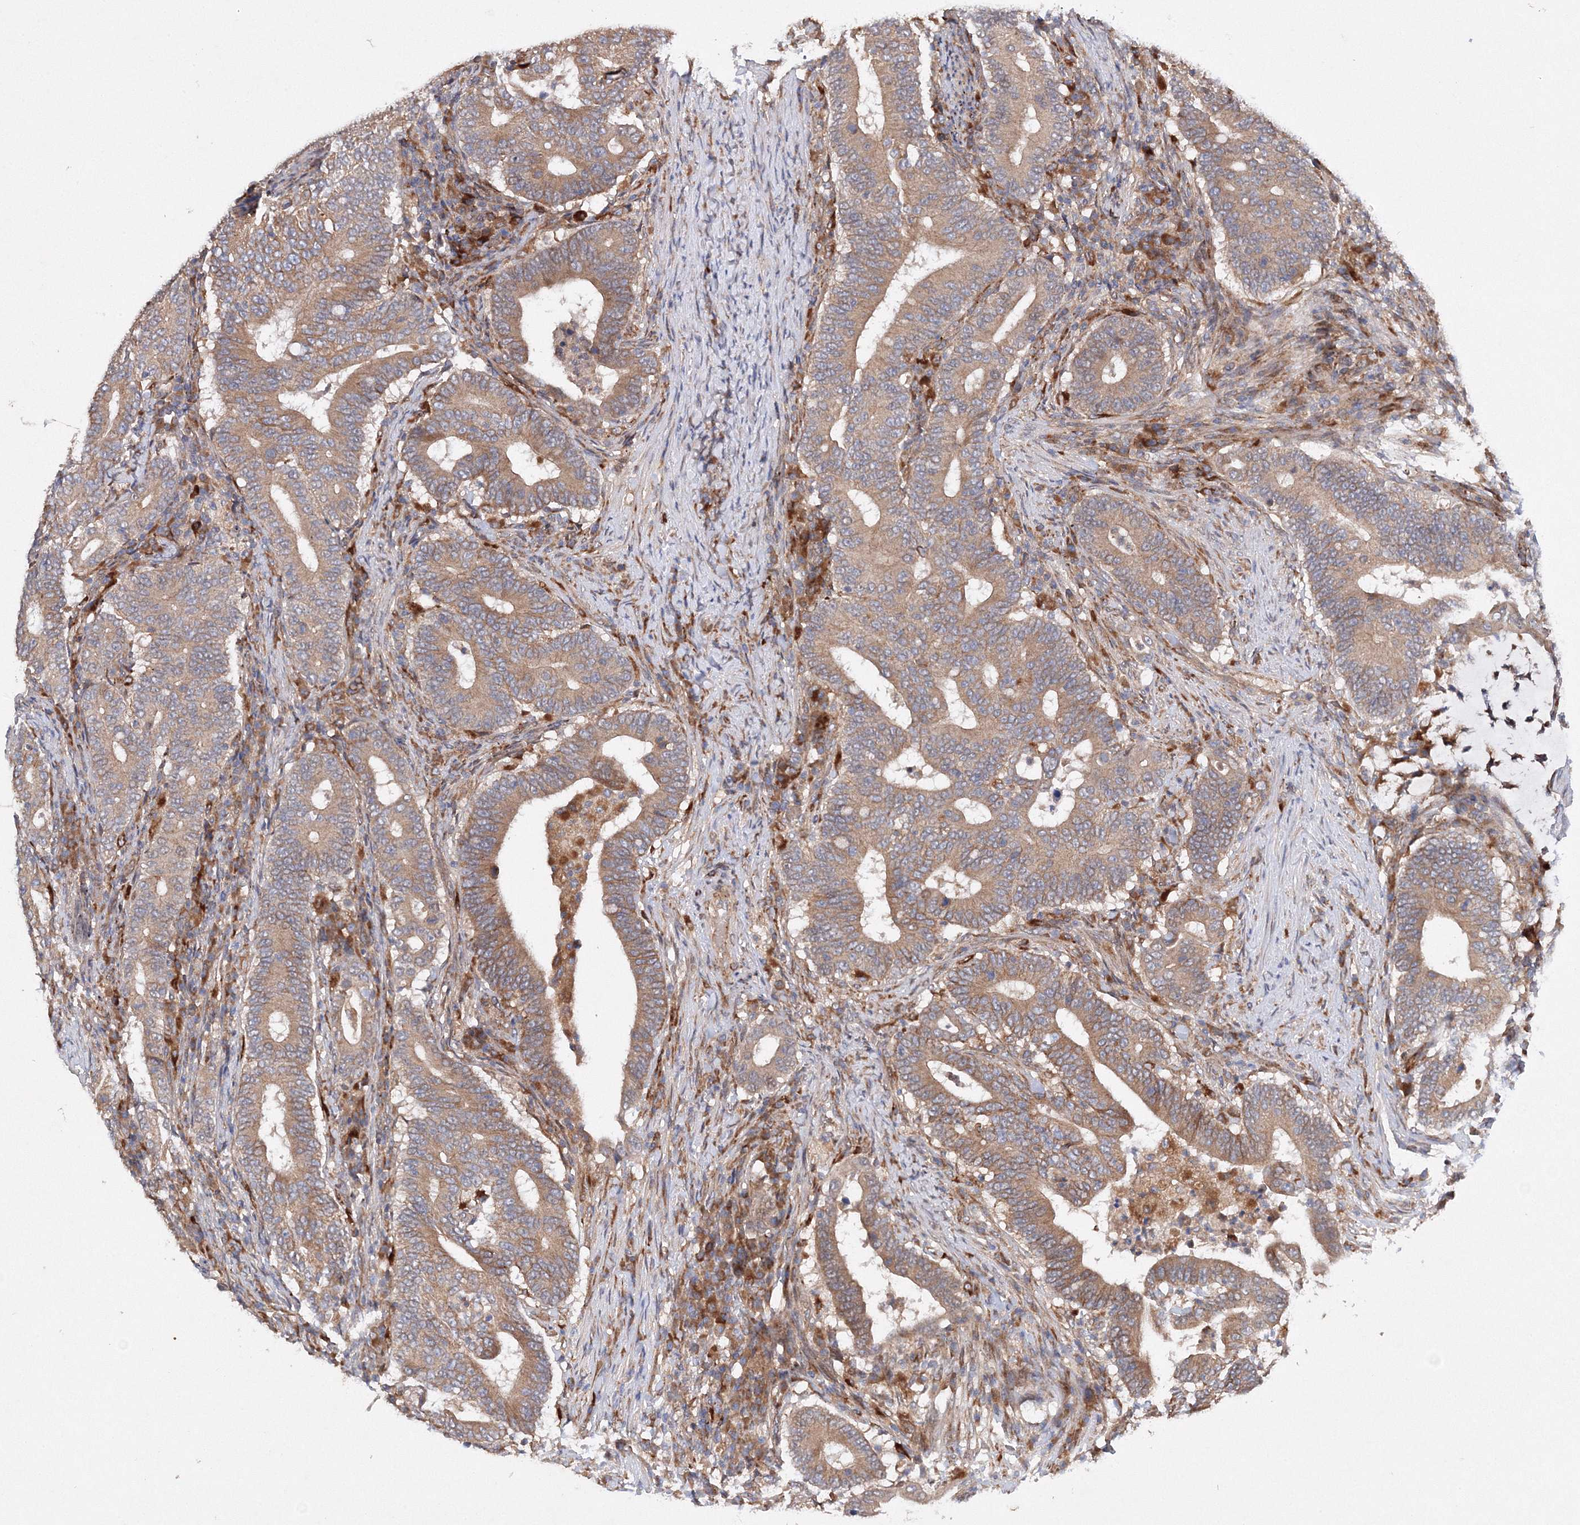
{"staining": {"intensity": "moderate", "quantity": ">75%", "location": "cytoplasmic/membranous"}, "tissue": "colorectal cancer", "cell_type": "Tumor cells", "image_type": "cancer", "snomed": [{"axis": "morphology", "description": "Adenocarcinoma, NOS"}, {"axis": "topography", "description": "Colon"}], "caption": "Tumor cells display medium levels of moderate cytoplasmic/membranous expression in approximately >75% of cells in colorectal adenocarcinoma.", "gene": "SLC36A1", "patient": {"sex": "female", "age": 66}}